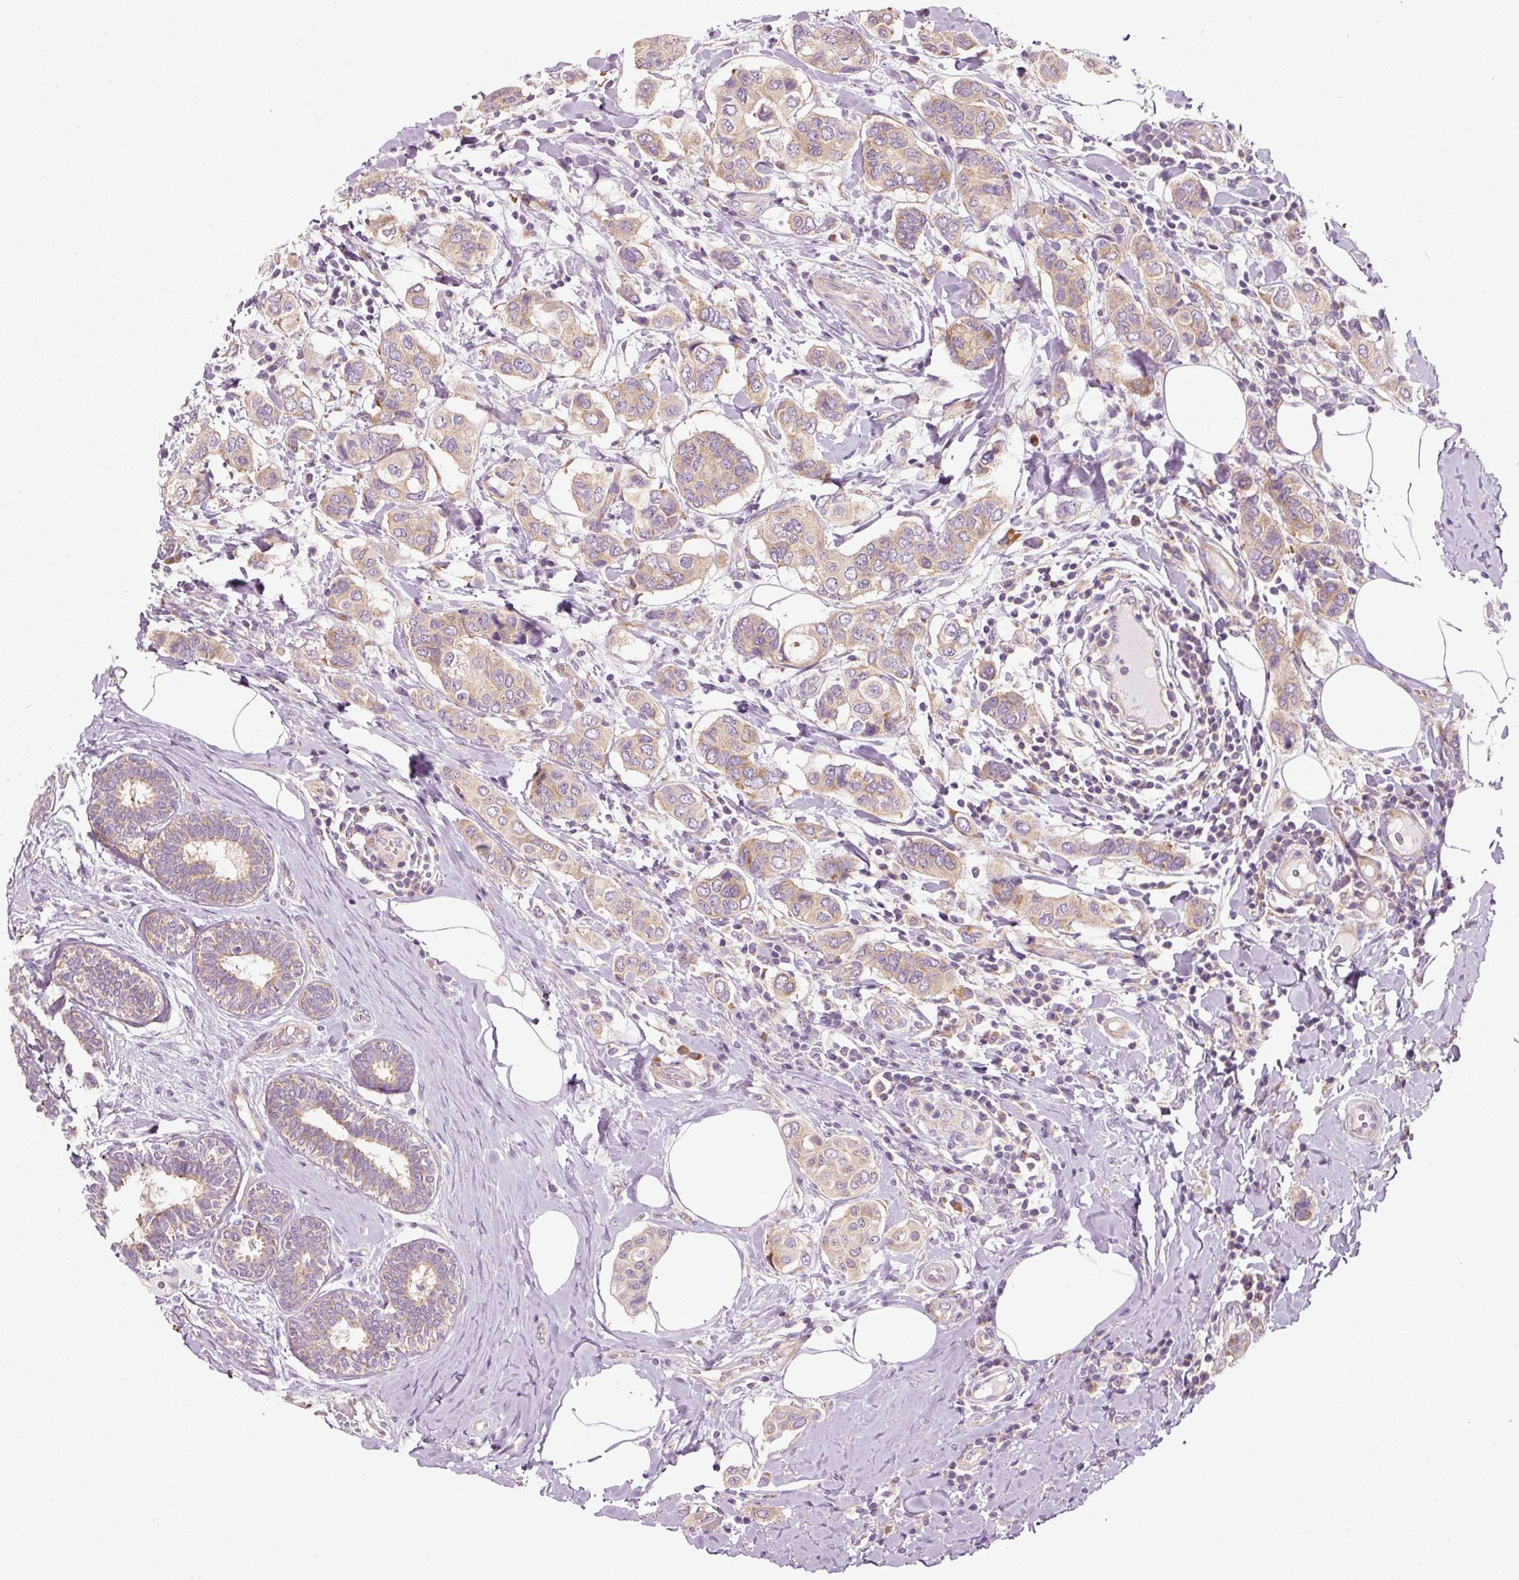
{"staining": {"intensity": "moderate", "quantity": ">75%", "location": "cytoplasmic/membranous"}, "tissue": "breast cancer", "cell_type": "Tumor cells", "image_type": "cancer", "snomed": [{"axis": "morphology", "description": "Lobular carcinoma"}, {"axis": "topography", "description": "Breast"}], "caption": "Protein staining of breast cancer (lobular carcinoma) tissue shows moderate cytoplasmic/membranous staining in about >75% of tumor cells.", "gene": "RPL10A", "patient": {"sex": "female", "age": 51}}